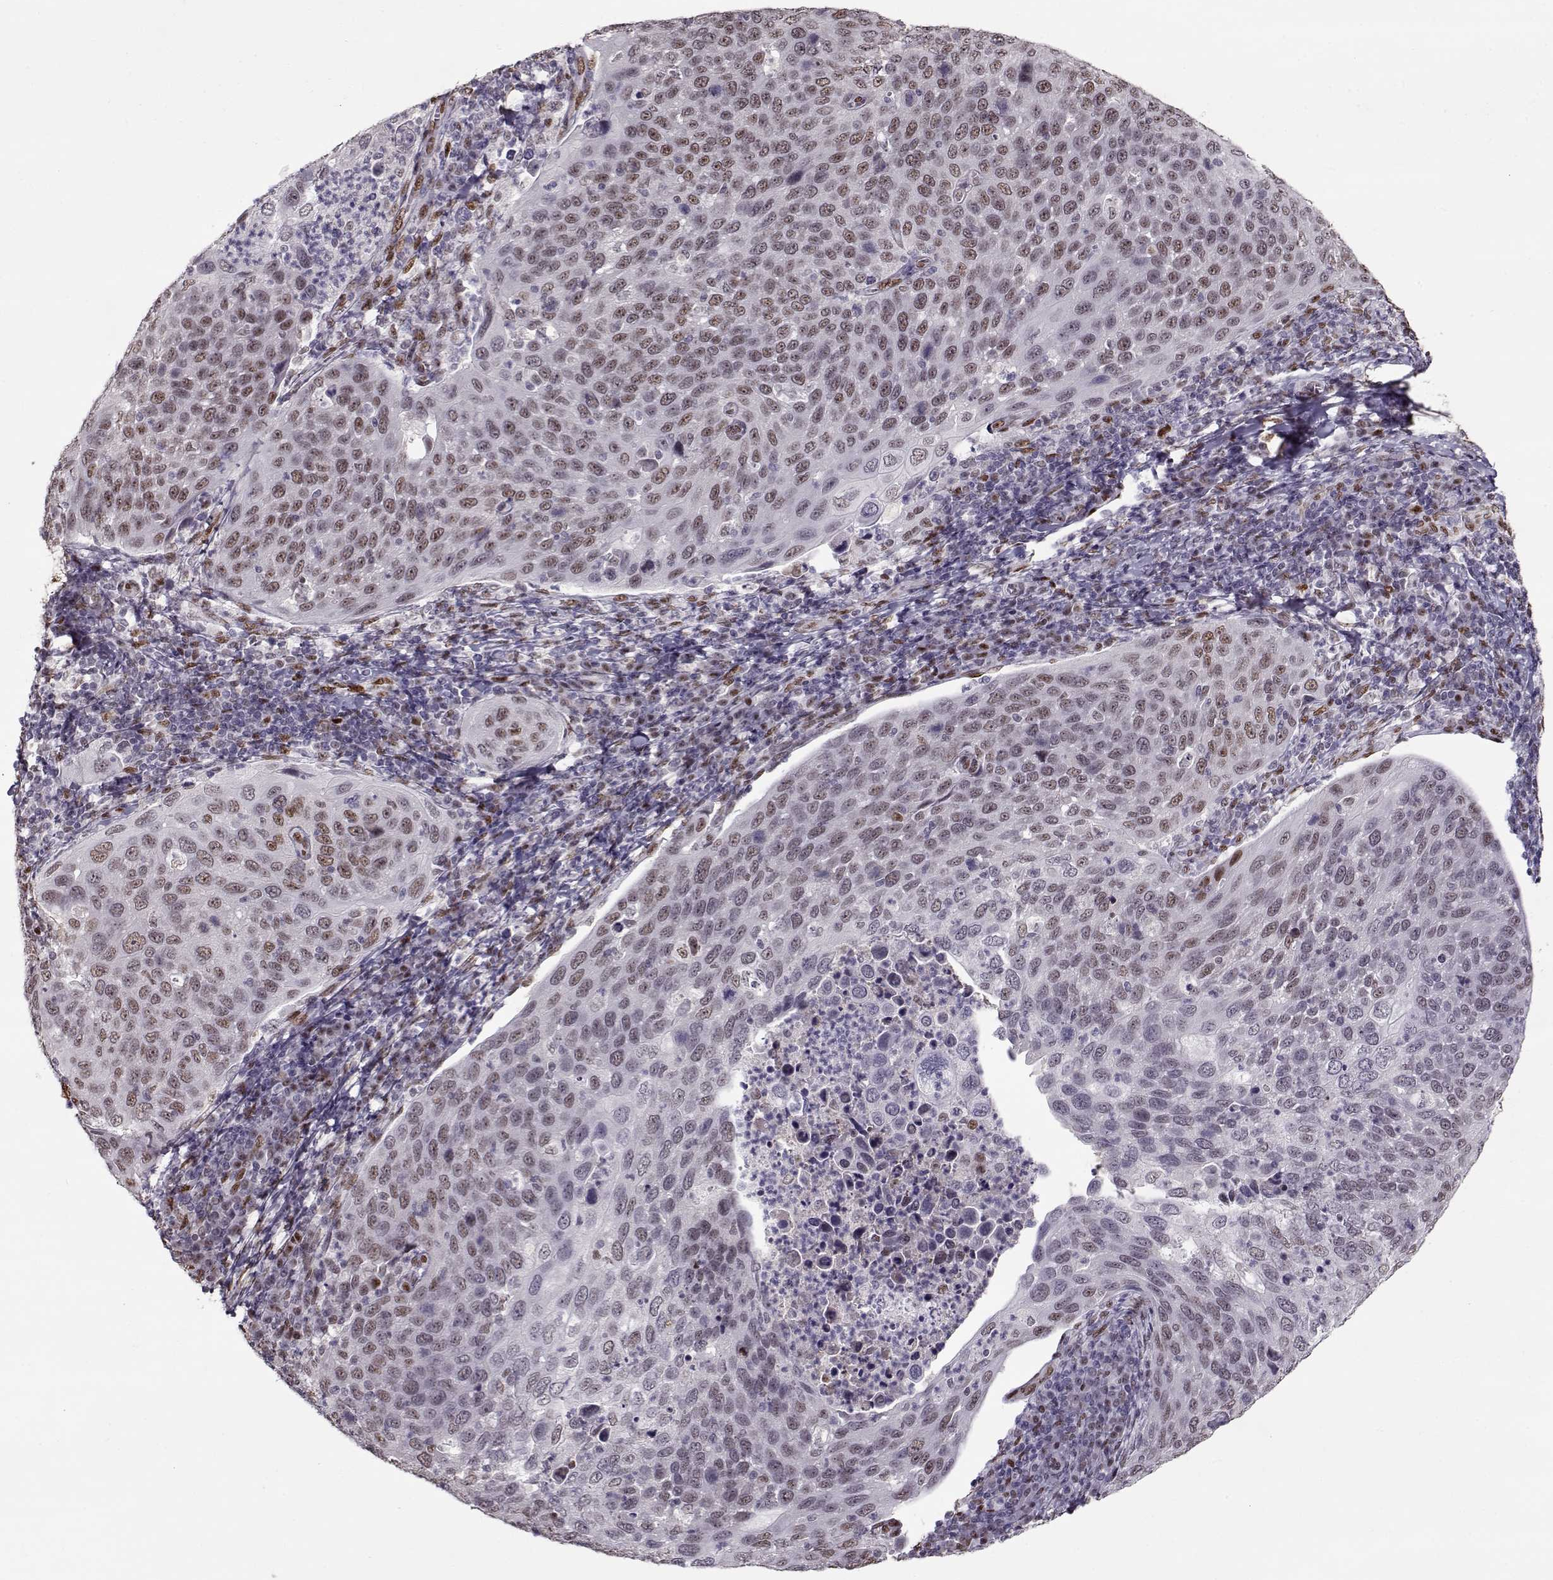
{"staining": {"intensity": "weak", "quantity": "<25%", "location": "nuclear"}, "tissue": "cervical cancer", "cell_type": "Tumor cells", "image_type": "cancer", "snomed": [{"axis": "morphology", "description": "Squamous cell carcinoma, NOS"}, {"axis": "topography", "description": "Cervix"}], "caption": "This image is of cervical cancer stained with IHC to label a protein in brown with the nuclei are counter-stained blue. There is no positivity in tumor cells.", "gene": "PRMT8", "patient": {"sex": "female", "age": 54}}